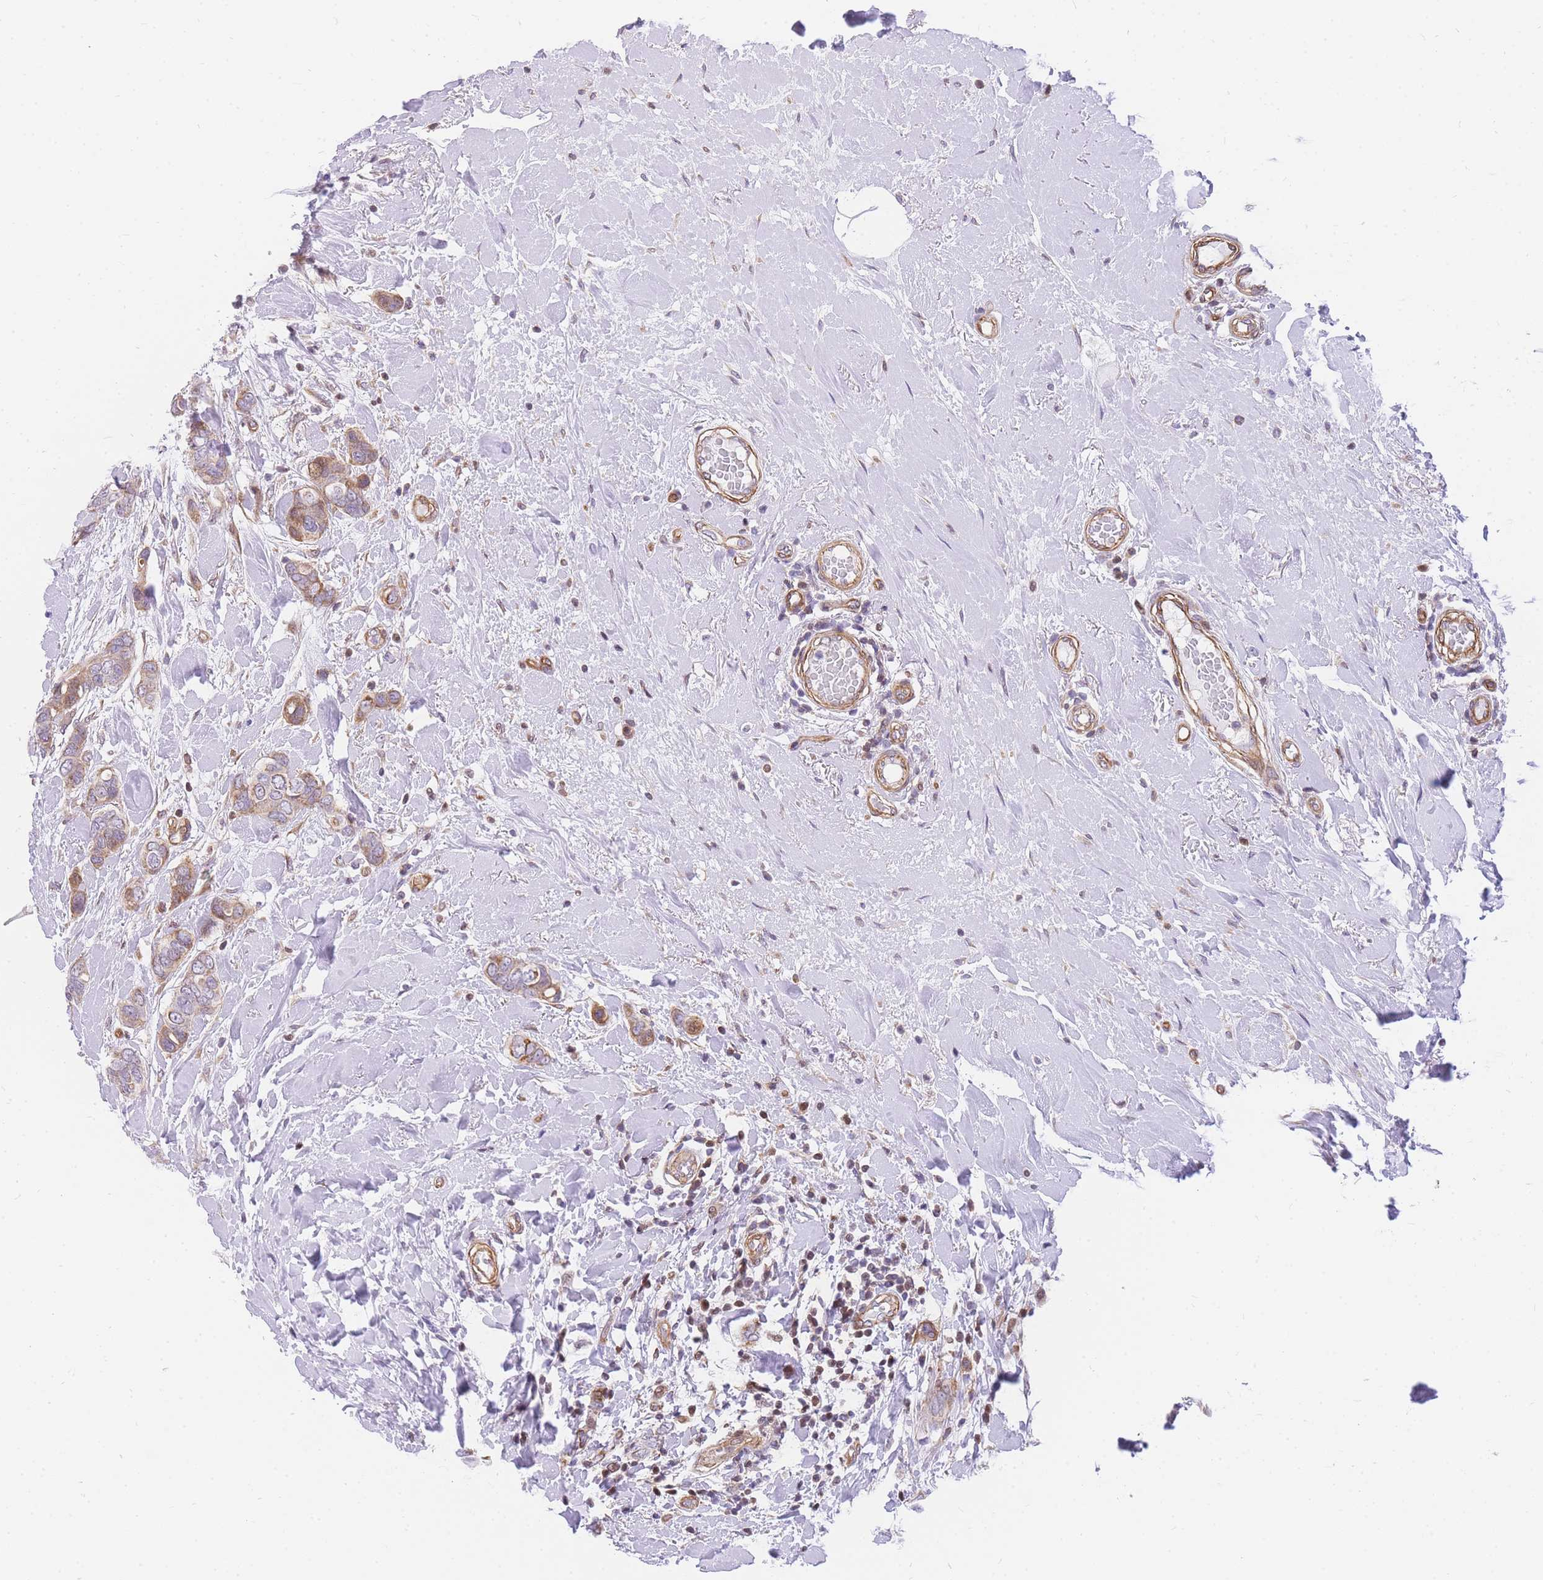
{"staining": {"intensity": "moderate", "quantity": "<25%", "location": "cytoplasmic/membranous"}, "tissue": "breast cancer", "cell_type": "Tumor cells", "image_type": "cancer", "snomed": [{"axis": "morphology", "description": "Lobular carcinoma"}, {"axis": "topography", "description": "Breast"}], "caption": "Protein expression by immunohistochemistry demonstrates moderate cytoplasmic/membranous expression in approximately <25% of tumor cells in breast lobular carcinoma.", "gene": "S100PBP", "patient": {"sex": "female", "age": 51}}